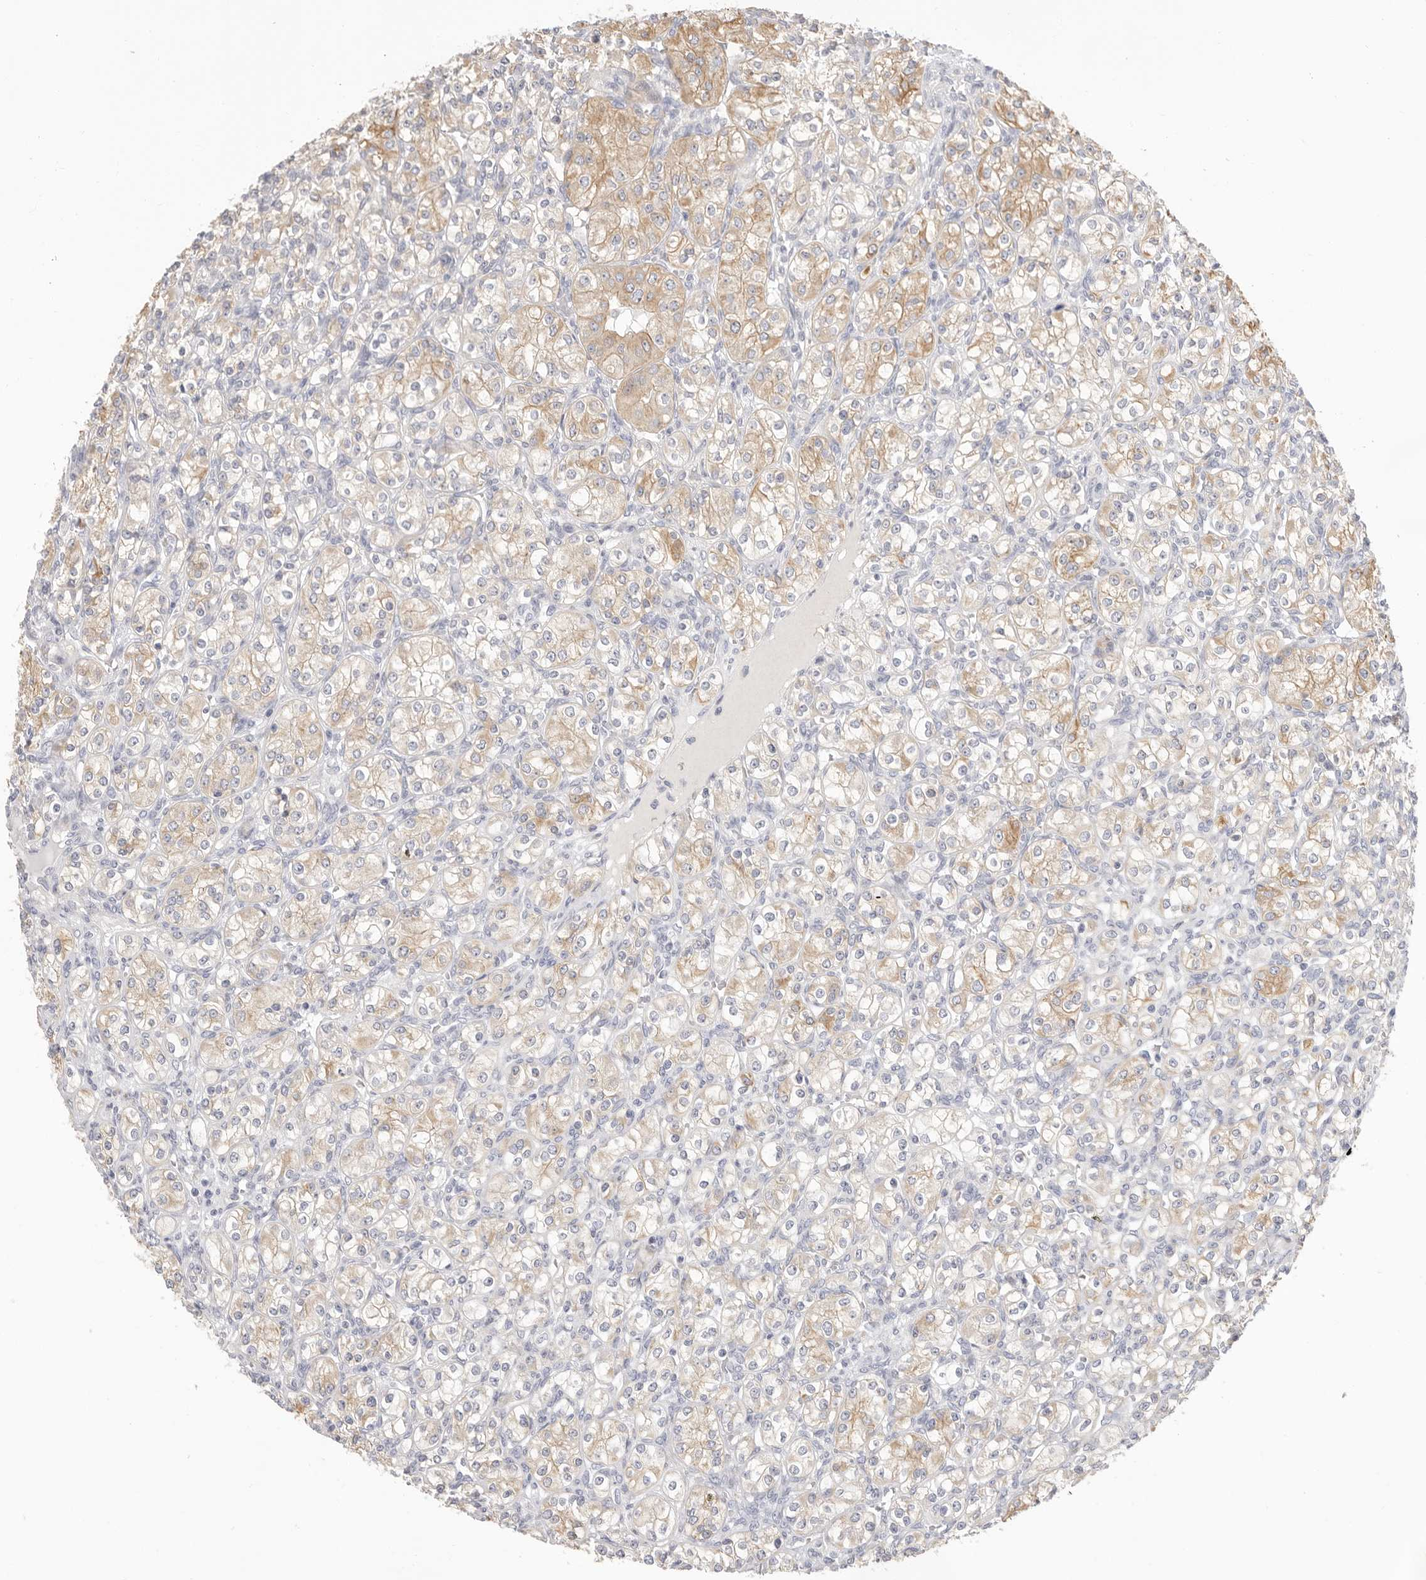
{"staining": {"intensity": "moderate", "quantity": "25%-75%", "location": "cytoplasmic/membranous"}, "tissue": "renal cancer", "cell_type": "Tumor cells", "image_type": "cancer", "snomed": [{"axis": "morphology", "description": "Adenocarcinoma, NOS"}, {"axis": "topography", "description": "Kidney"}], "caption": "Protein analysis of renal cancer tissue displays moderate cytoplasmic/membranous expression in approximately 25%-75% of tumor cells.", "gene": "USH1C", "patient": {"sex": "male", "age": 77}}